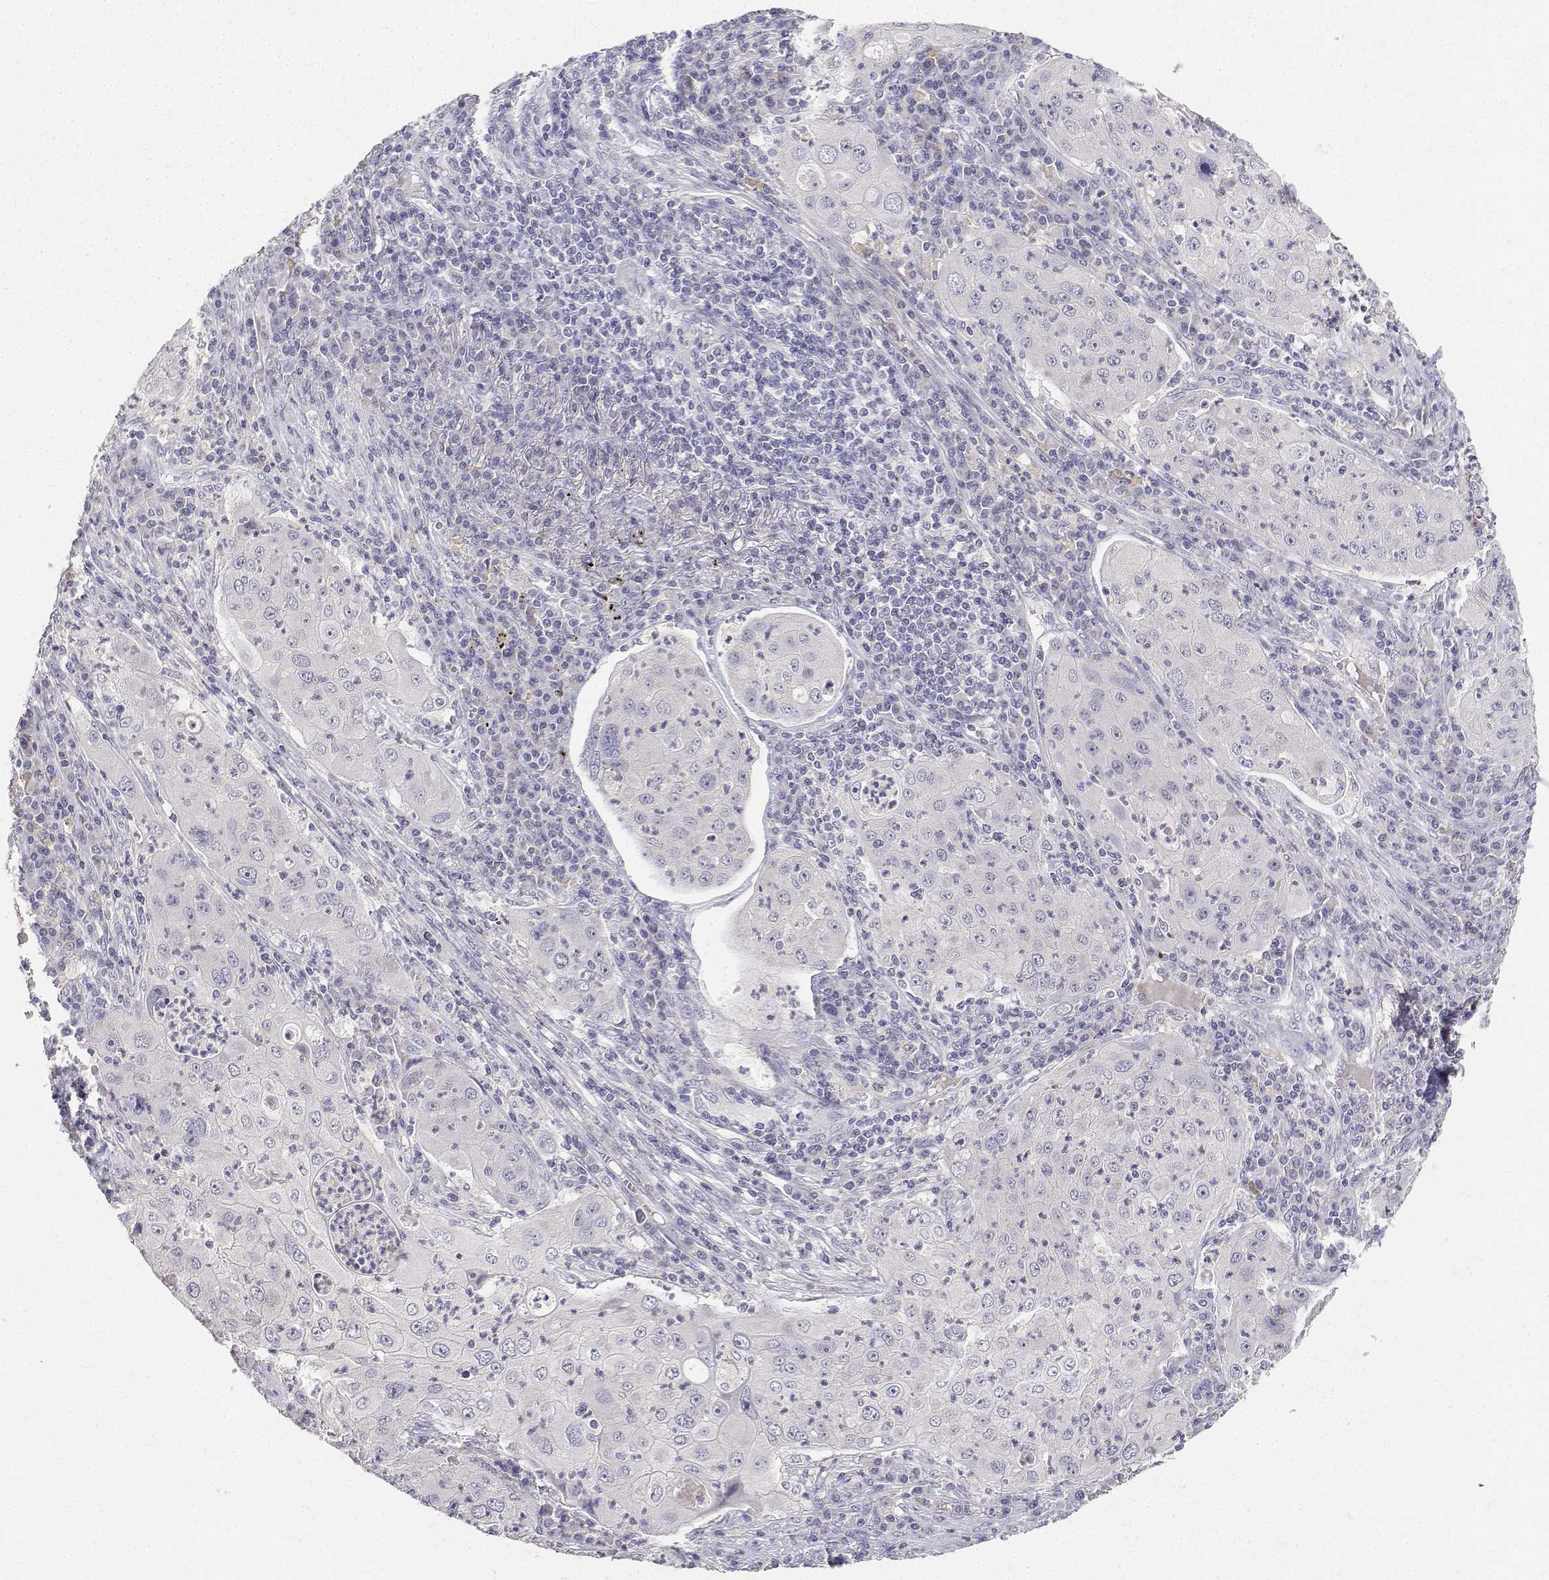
{"staining": {"intensity": "negative", "quantity": "none", "location": "none"}, "tissue": "lung cancer", "cell_type": "Tumor cells", "image_type": "cancer", "snomed": [{"axis": "morphology", "description": "Squamous cell carcinoma, NOS"}, {"axis": "topography", "description": "Lung"}], "caption": "An IHC micrograph of lung cancer is shown. There is no staining in tumor cells of lung cancer.", "gene": "PAEP", "patient": {"sex": "female", "age": 59}}